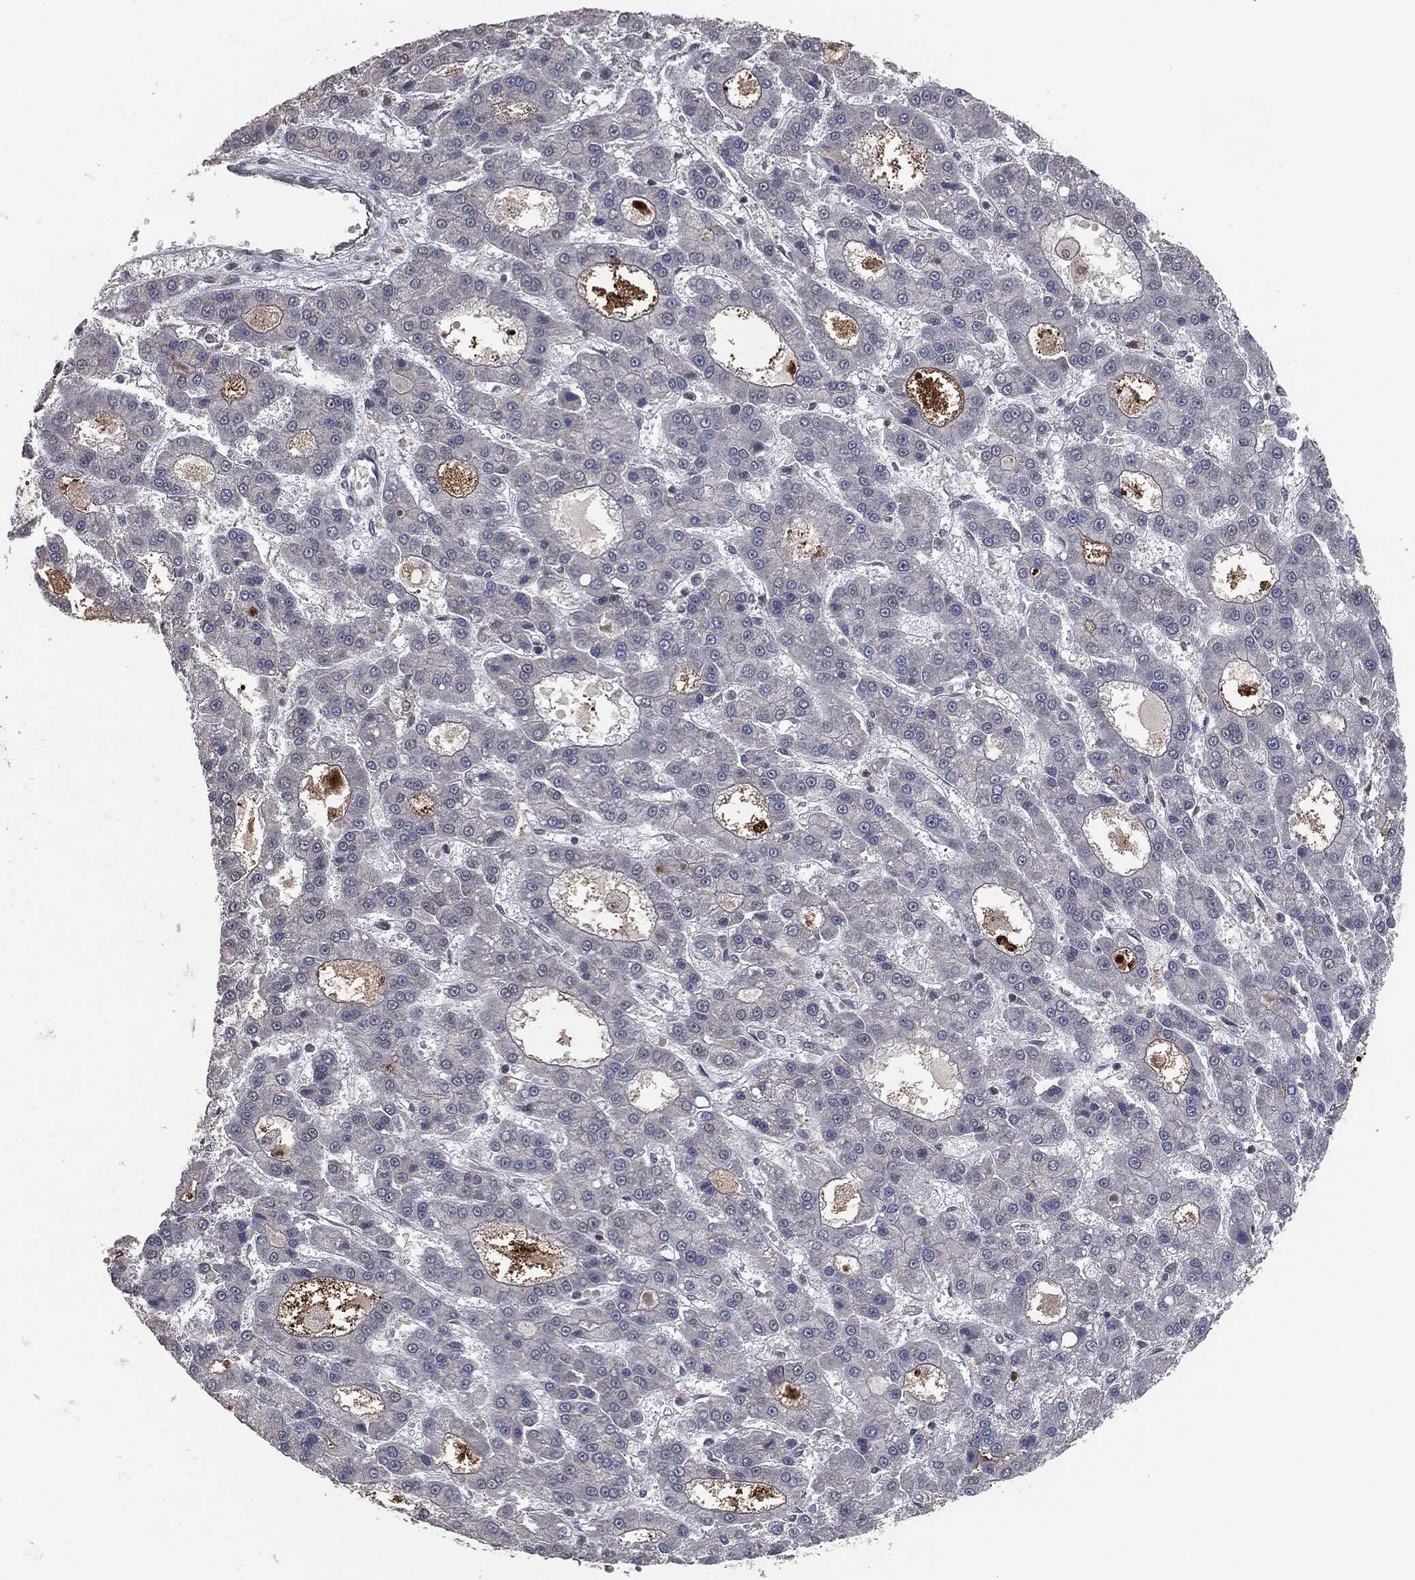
{"staining": {"intensity": "negative", "quantity": "none", "location": "none"}, "tissue": "liver cancer", "cell_type": "Tumor cells", "image_type": "cancer", "snomed": [{"axis": "morphology", "description": "Carcinoma, Hepatocellular, NOS"}, {"axis": "topography", "description": "Liver"}], "caption": "Tumor cells show no significant positivity in liver cancer (hepatocellular carcinoma).", "gene": "FBXO7", "patient": {"sex": "male", "age": 70}}